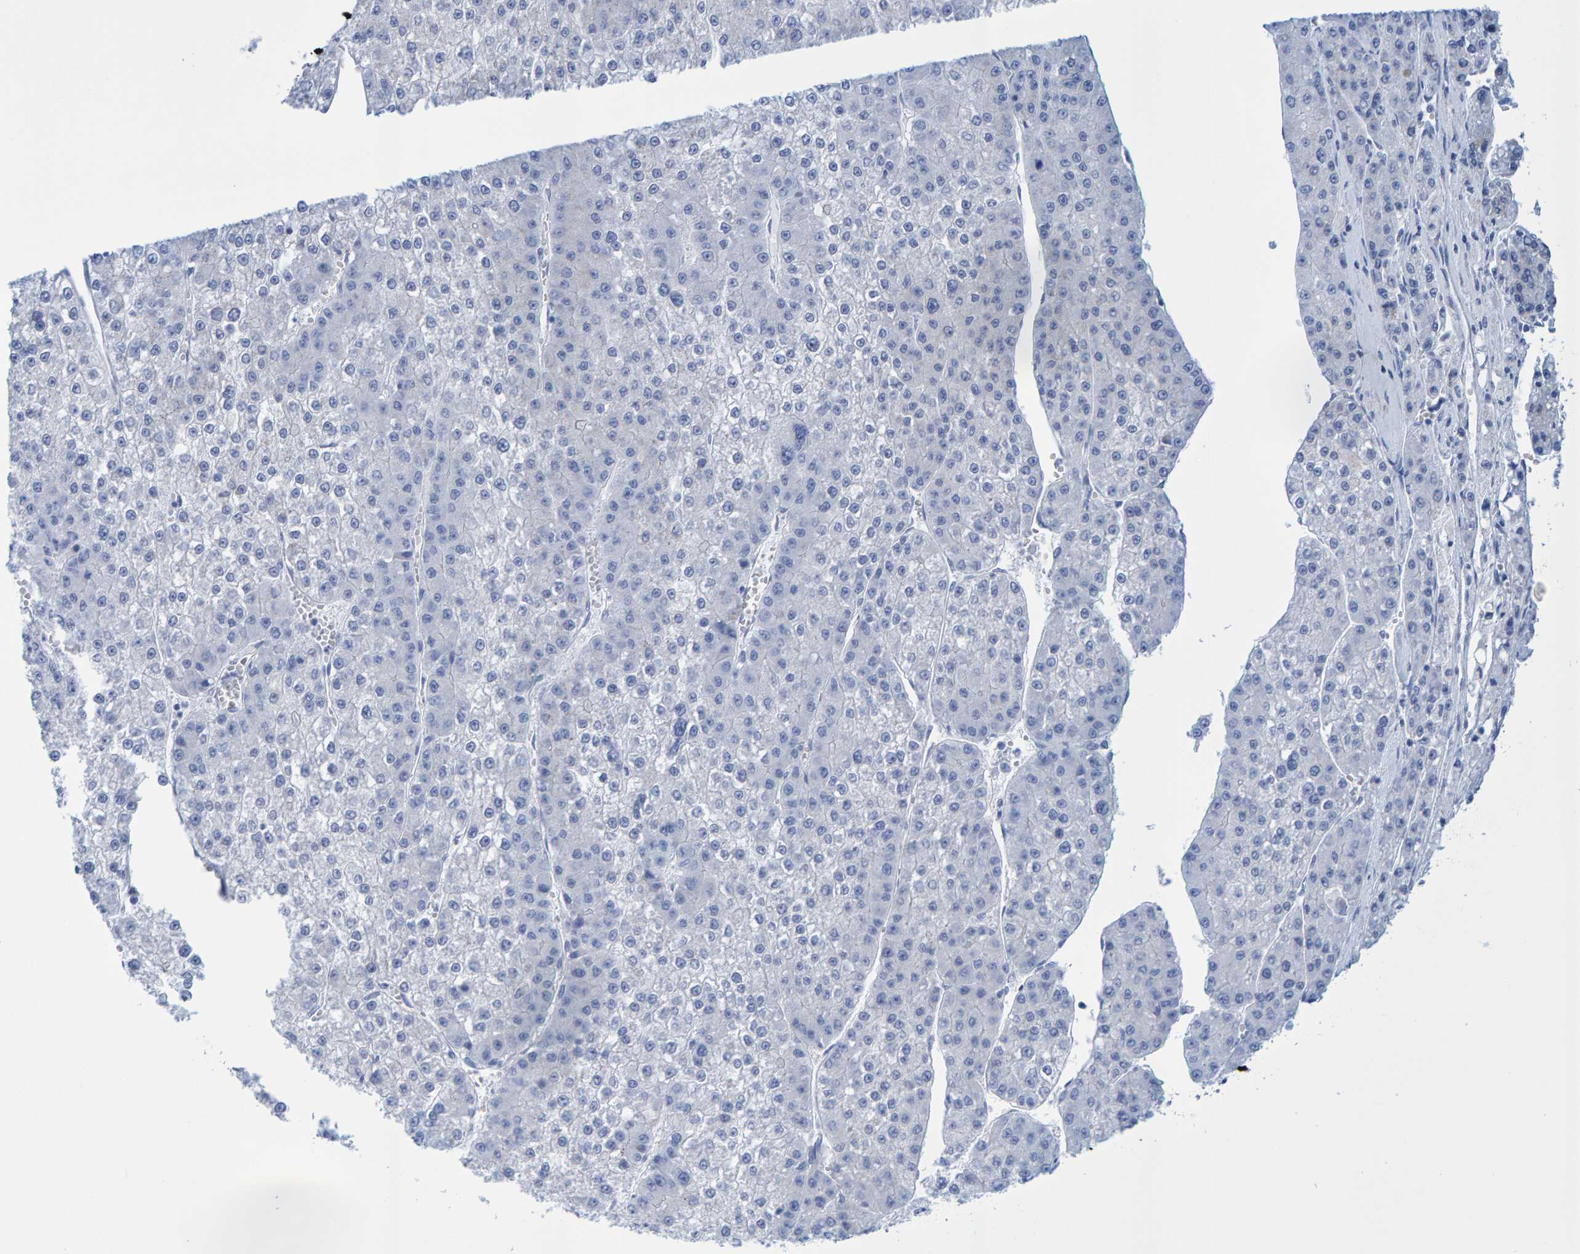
{"staining": {"intensity": "negative", "quantity": "none", "location": "none"}, "tissue": "liver cancer", "cell_type": "Tumor cells", "image_type": "cancer", "snomed": [{"axis": "morphology", "description": "Carcinoma, Hepatocellular, NOS"}, {"axis": "topography", "description": "Liver"}], "caption": "Tumor cells show no significant staining in hepatocellular carcinoma (liver).", "gene": "JAKMIP3", "patient": {"sex": "female", "age": 73}}